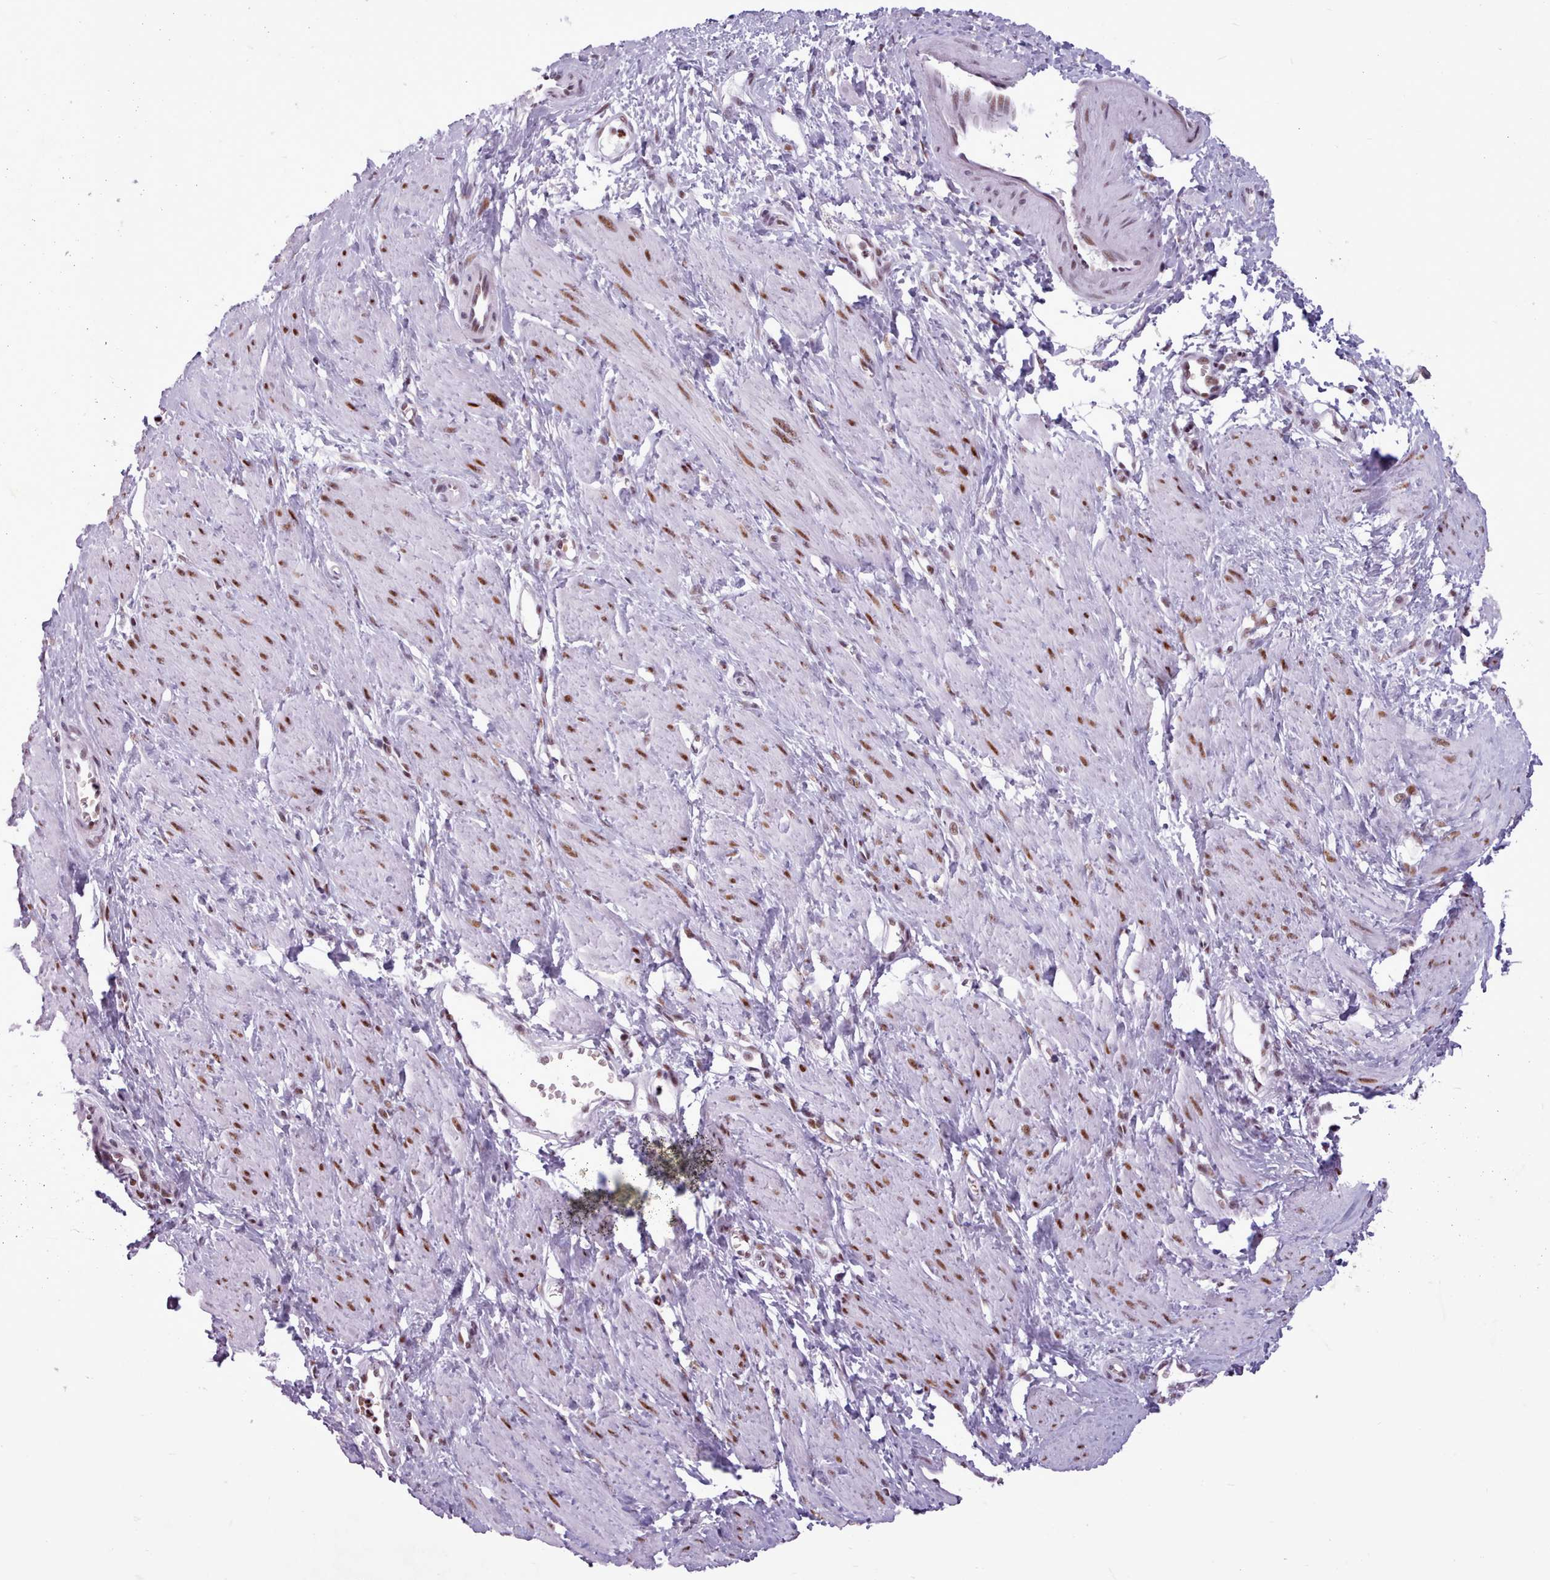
{"staining": {"intensity": "moderate", "quantity": ">75%", "location": "nuclear"}, "tissue": "smooth muscle", "cell_type": "Smooth muscle cells", "image_type": "normal", "snomed": [{"axis": "morphology", "description": "Normal tissue, NOS"}, {"axis": "topography", "description": "Smooth muscle"}, {"axis": "topography", "description": "Uterus"}], "caption": "This micrograph displays immunohistochemistry staining of normal smooth muscle, with medium moderate nuclear staining in about >75% of smooth muscle cells.", "gene": "SRSF4", "patient": {"sex": "female", "age": 39}}